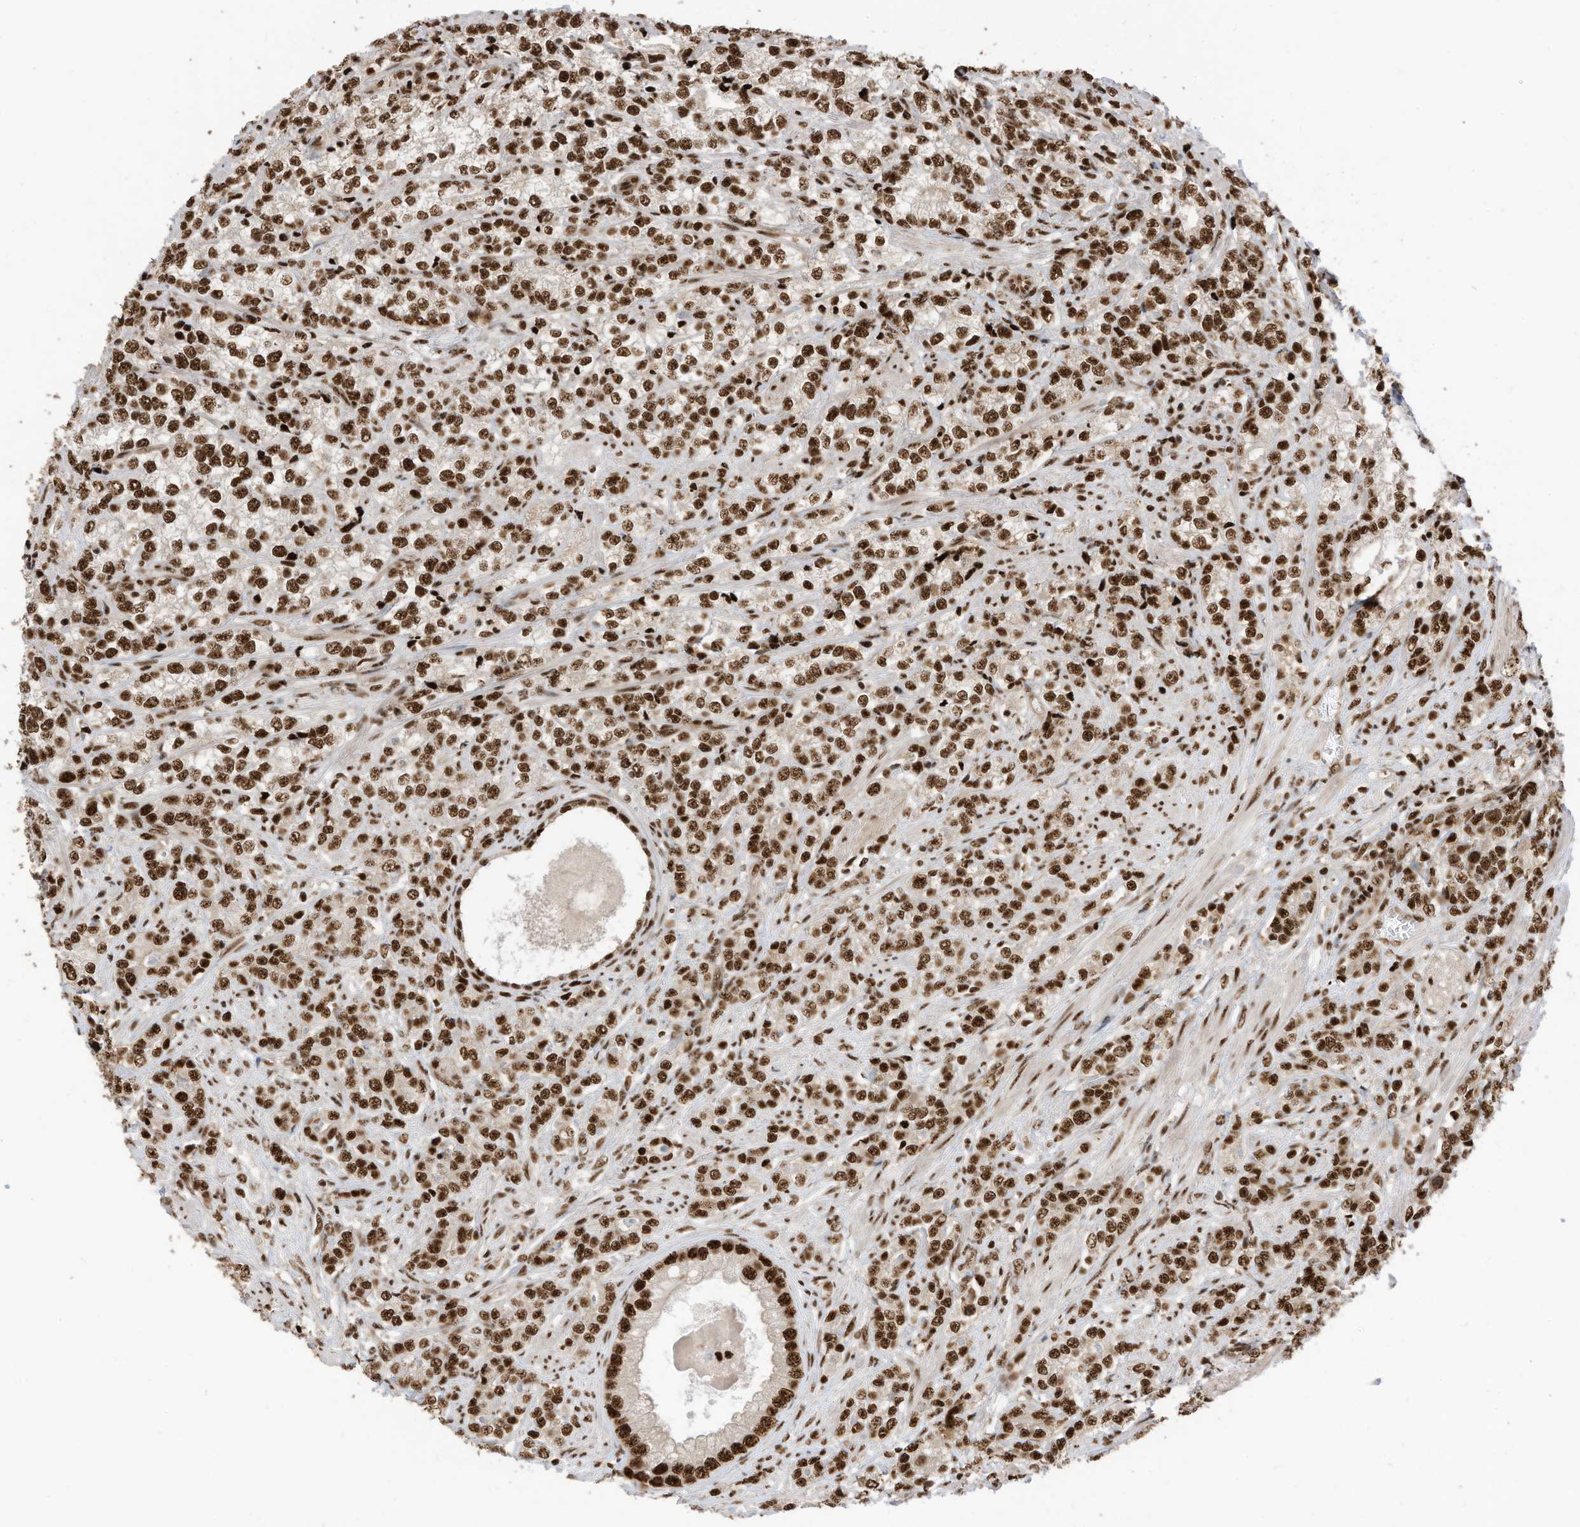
{"staining": {"intensity": "strong", "quantity": ">75%", "location": "nuclear"}, "tissue": "prostate cancer", "cell_type": "Tumor cells", "image_type": "cancer", "snomed": [{"axis": "morphology", "description": "Adenocarcinoma, High grade"}, {"axis": "topography", "description": "Prostate"}], "caption": "This micrograph shows prostate cancer (adenocarcinoma (high-grade)) stained with IHC to label a protein in brown. The nuclear of tumor cells show strong positivity for the protein. Nuclei are counter-stained blue.", "gene": "SF3A3", "patient": {"sex": "male", "age": 69}}